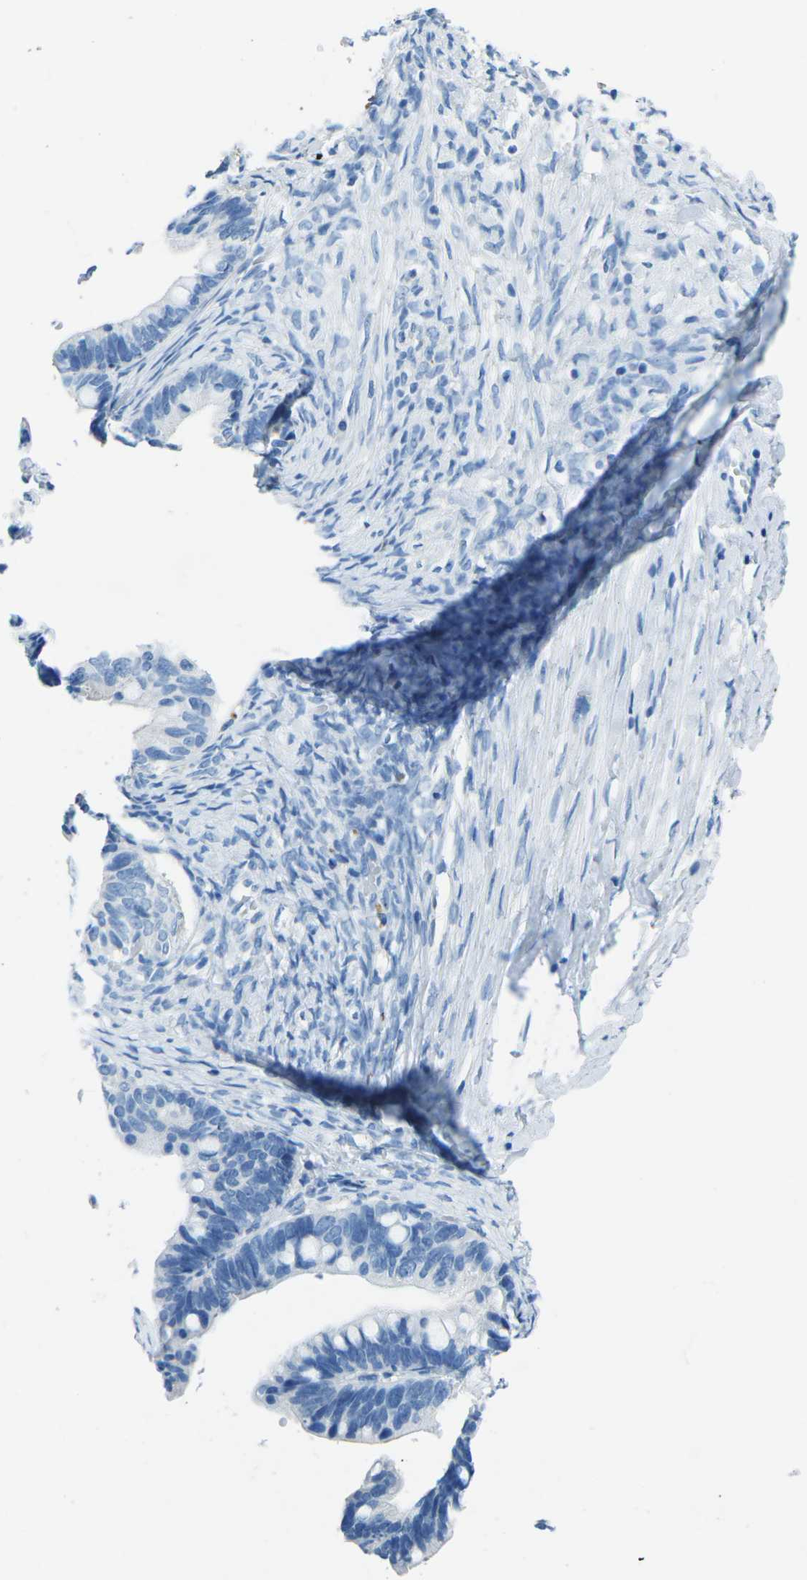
{"staining": {"intensity": "negative", "quantity": "none", "location": "none"}, "tissue": "ovarian cancer", "cell_type": "Tumor cells", "image_type": "cancer", "snomed": [{"axis": "morphology", "description": "Cystadenocarcinoma, serous, NOS"}, {"axis": "topography", "description": "Ovary"}], "caption": "This photomicrograph is of ovarian cancer (serous cystadenocarcinoma) stained with immunohistochemistry (IHC) to label a protein in brown with the nuclei are counter-stained blue. There is no positivity in tumor cells.", "gene": "MYH8", "patient": {"sex": "female", "age": 56}}